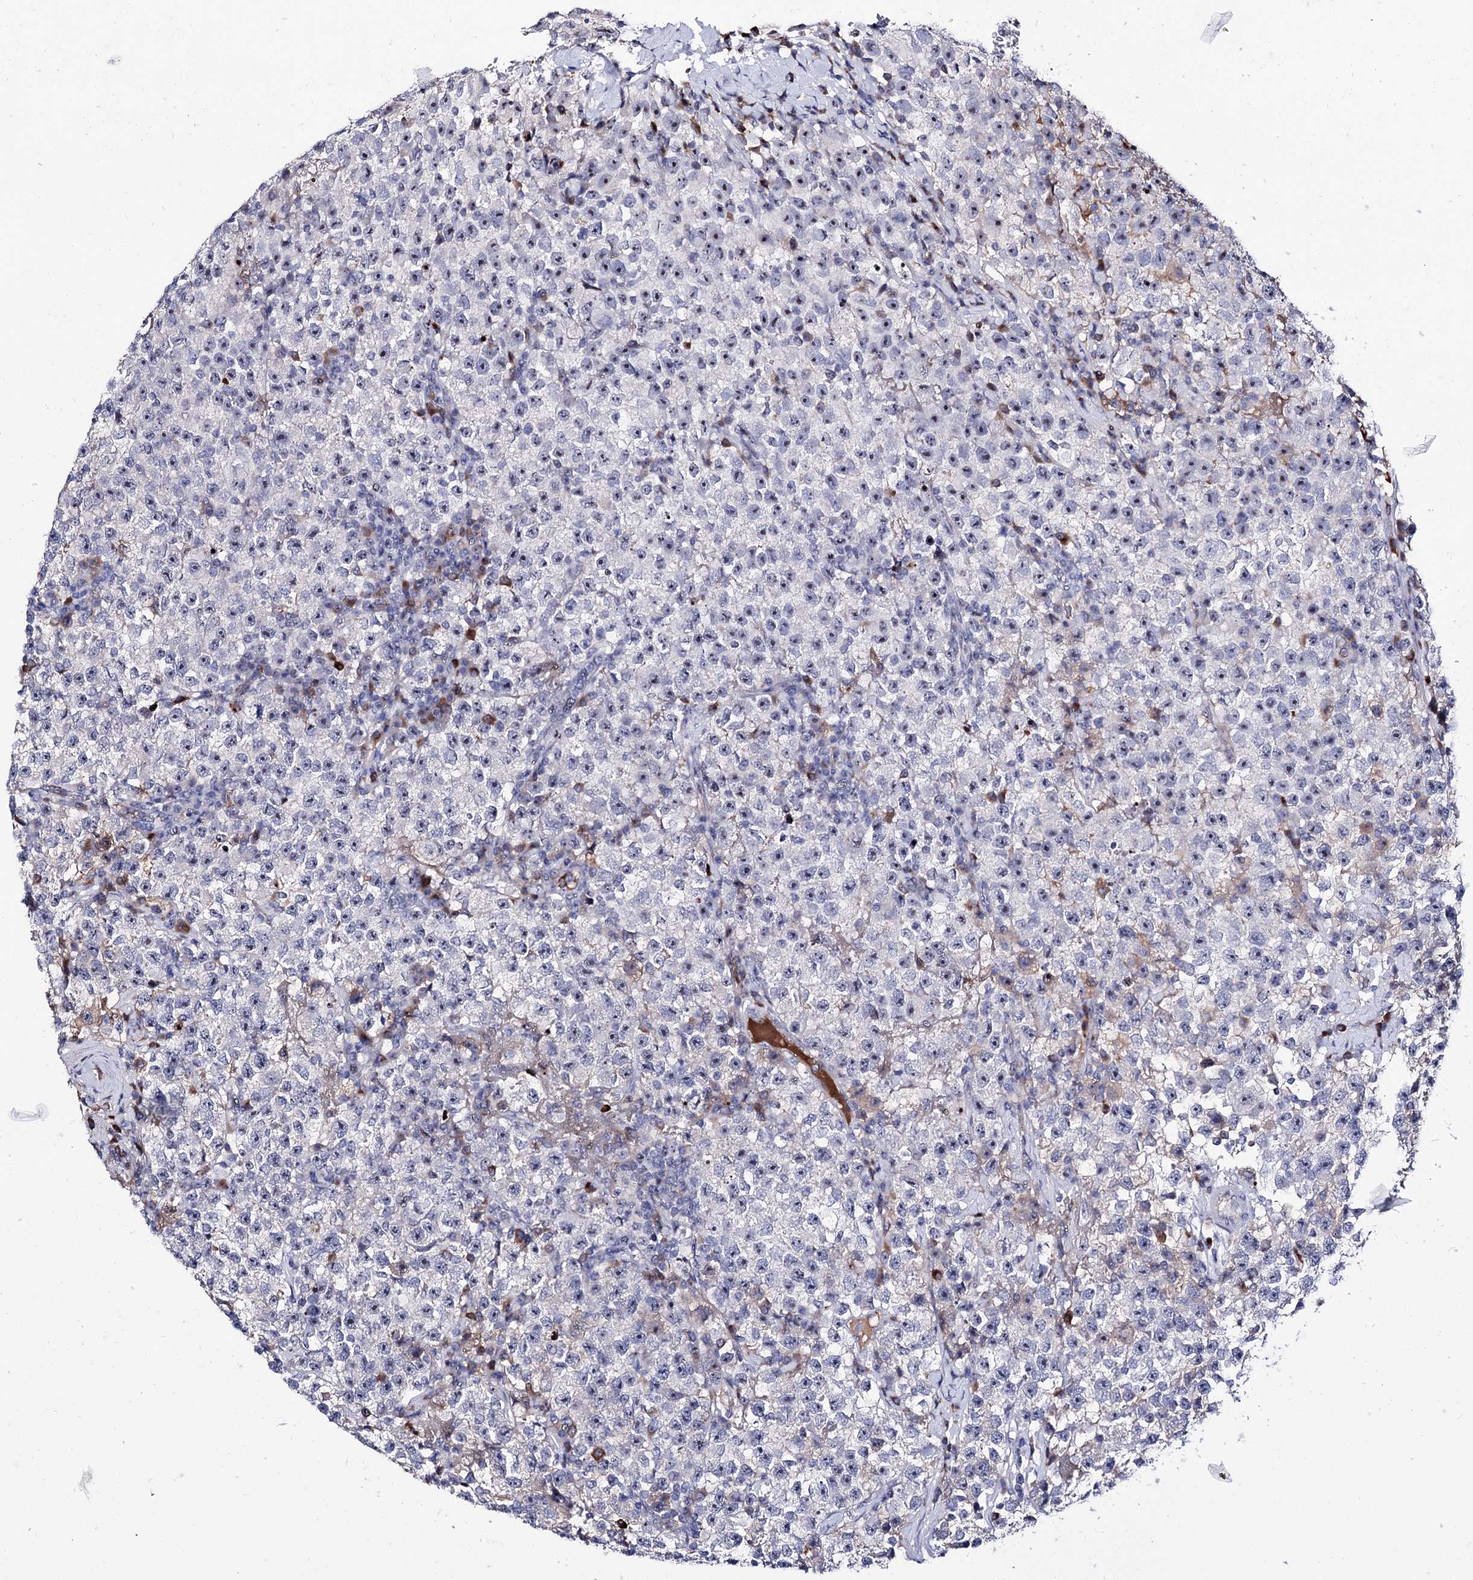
{"staining": {"intensity": "moderate", "quantity": ">75%", "location": "nuclear"}, "tissue": "testis cancer", "cell_type": "Tumor cells", "image_type": "cancer", "snomed": [{"axis": "morphology", "description": "Seminoma, NOS"}, {"axis": "topography", "description": "Testis"}], "caption": "The histopathology image reveals staining of testis cancer, revealing moderate nuclear protein staining (brown color) within tumor cells.", "gene": "PCGF5", "patient": {"sex": "male", "age": 22}}